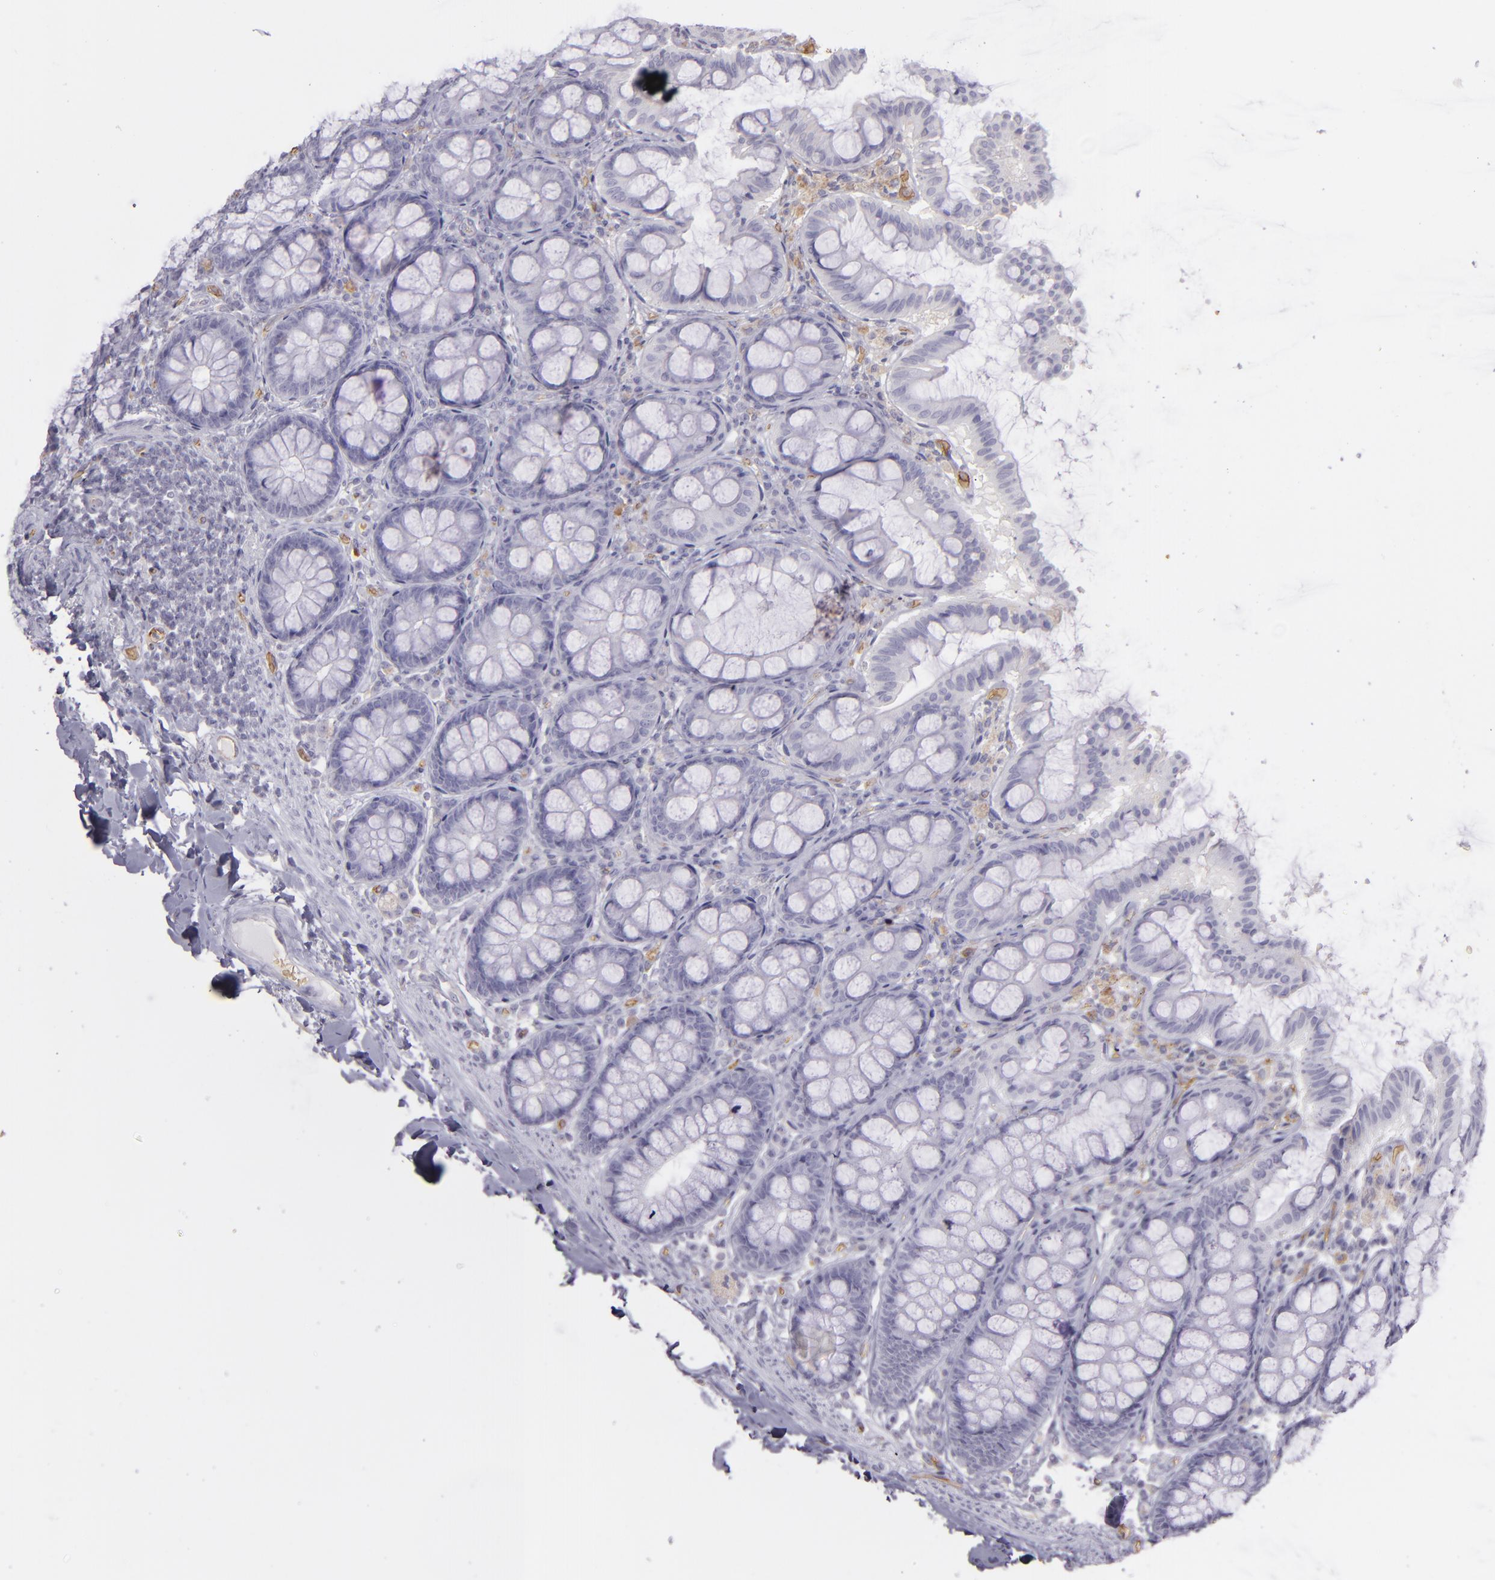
{"staining": {"intensity": "weak", "quantity": "25%-75%", "location": "cytoplasmic/membranous"}, "tissue": "colon", "cell_type": "Endothelial cells", "image_type": "normal", "snomed": [{"axis": "morphology", "description": "Normal tissue, NOS"}, {"axis": "topography", "description": "Colon"}], "caption": "A high-resolution image shows immunohistochemistry (IHC) staining of benign colon, which demonstrates weak cytoplasmic/membranous positivity in about 25%-75% of endothelial cells. Immunohistochemistry stains the protein in brown and the nuclei are stained blue.", "gene": "ACE", "patient": {"sex": "female", "age": 61}}